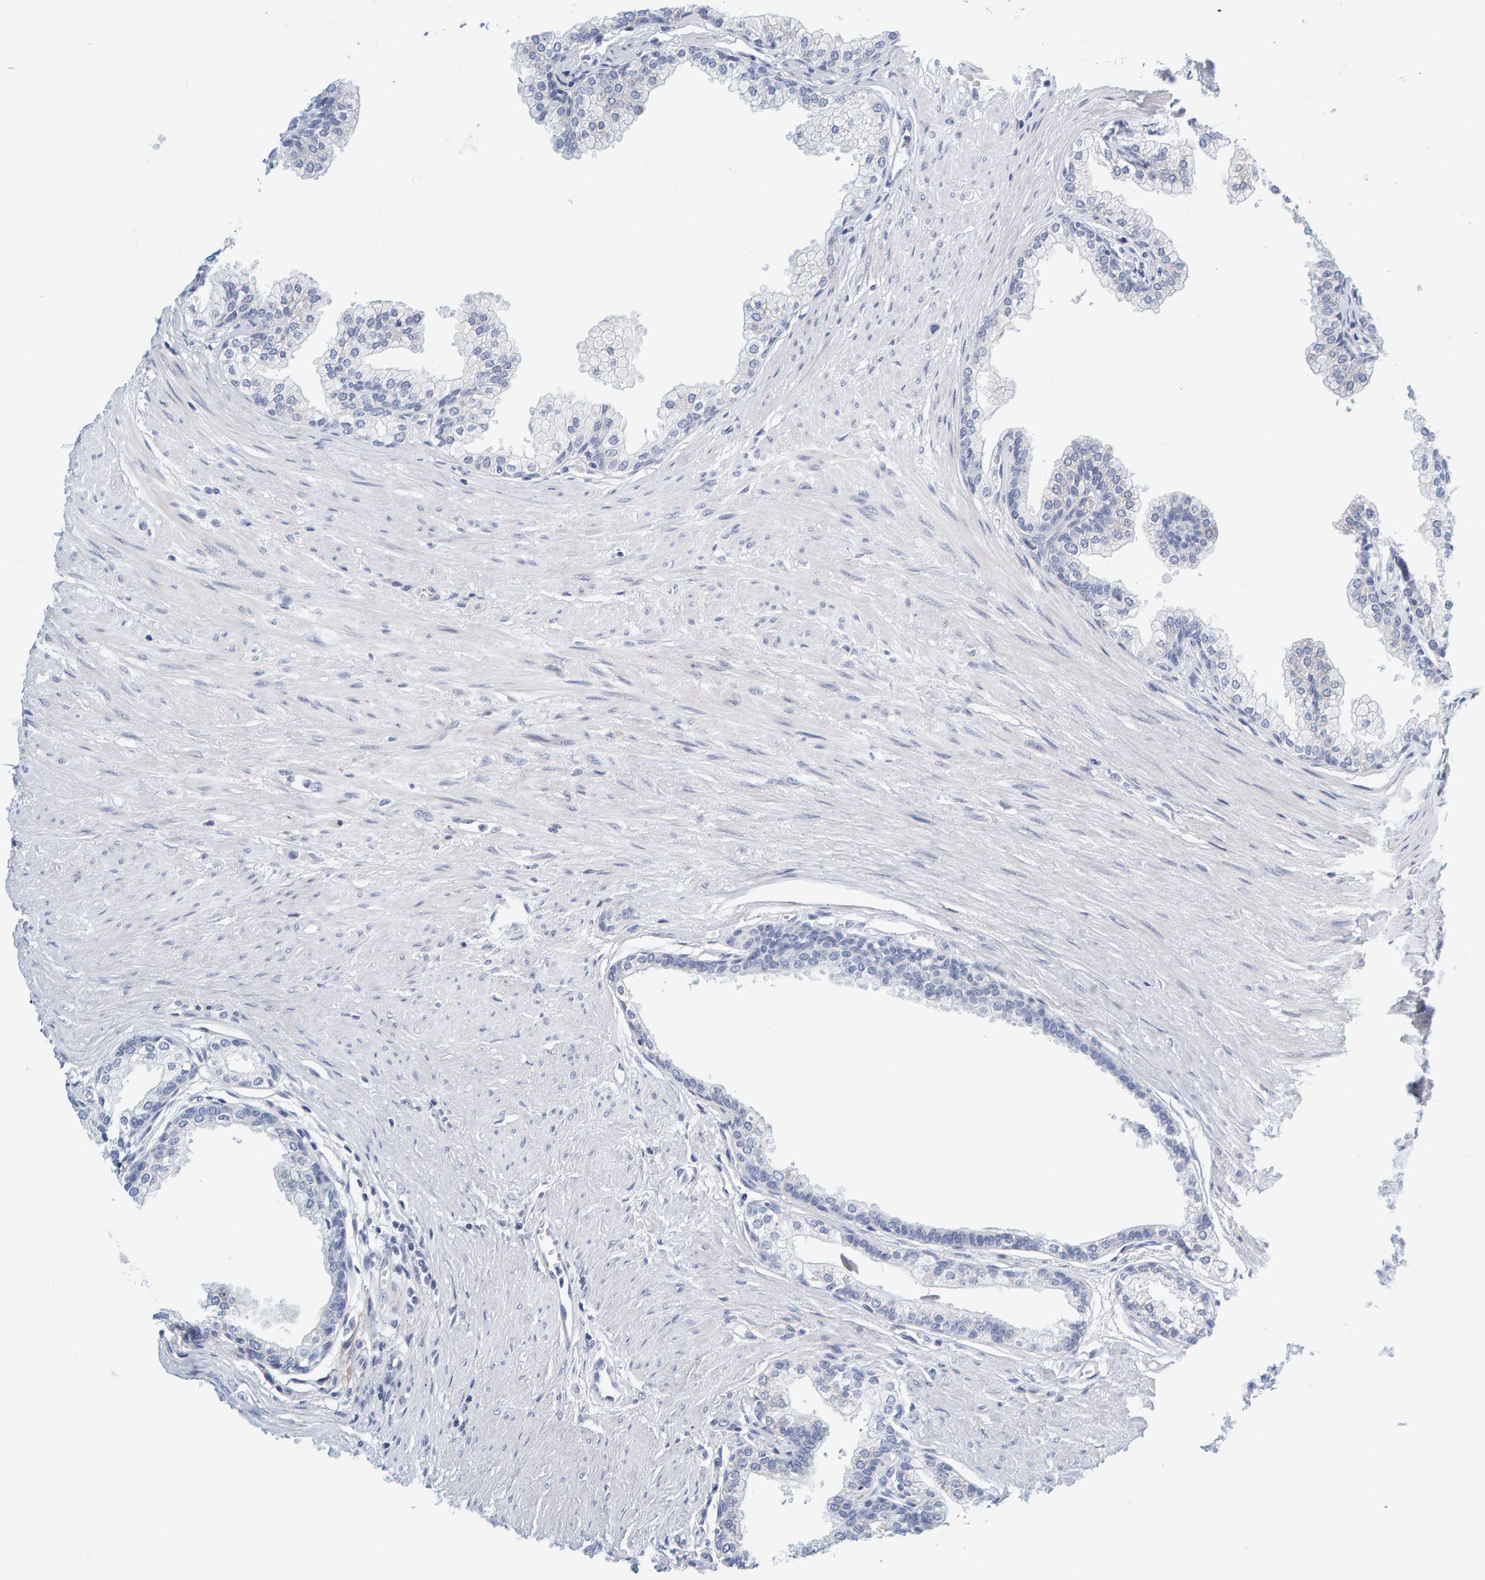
{"staining": {"intensity": "negative", "quantity": "none", "location": "none"}, "tissue": "prostate", "cell_type": "Glandular cells", "image_type": "normal", "snomed": [{"axis": "morphology", "description": "Normal tissue, NOS"}, {"axis": "morphology", "description": "Urothelial carcinoma, Low grade"}, {"axis": "topography", "description": "Urinary bladder"}, {"axis": "topography", "description": "Prostate"}], "caption": "The image displays no staining of glandular cells in unremarkable prostate.", "gene": "MOG", "patient": {"sex": "male", "age": 60}}